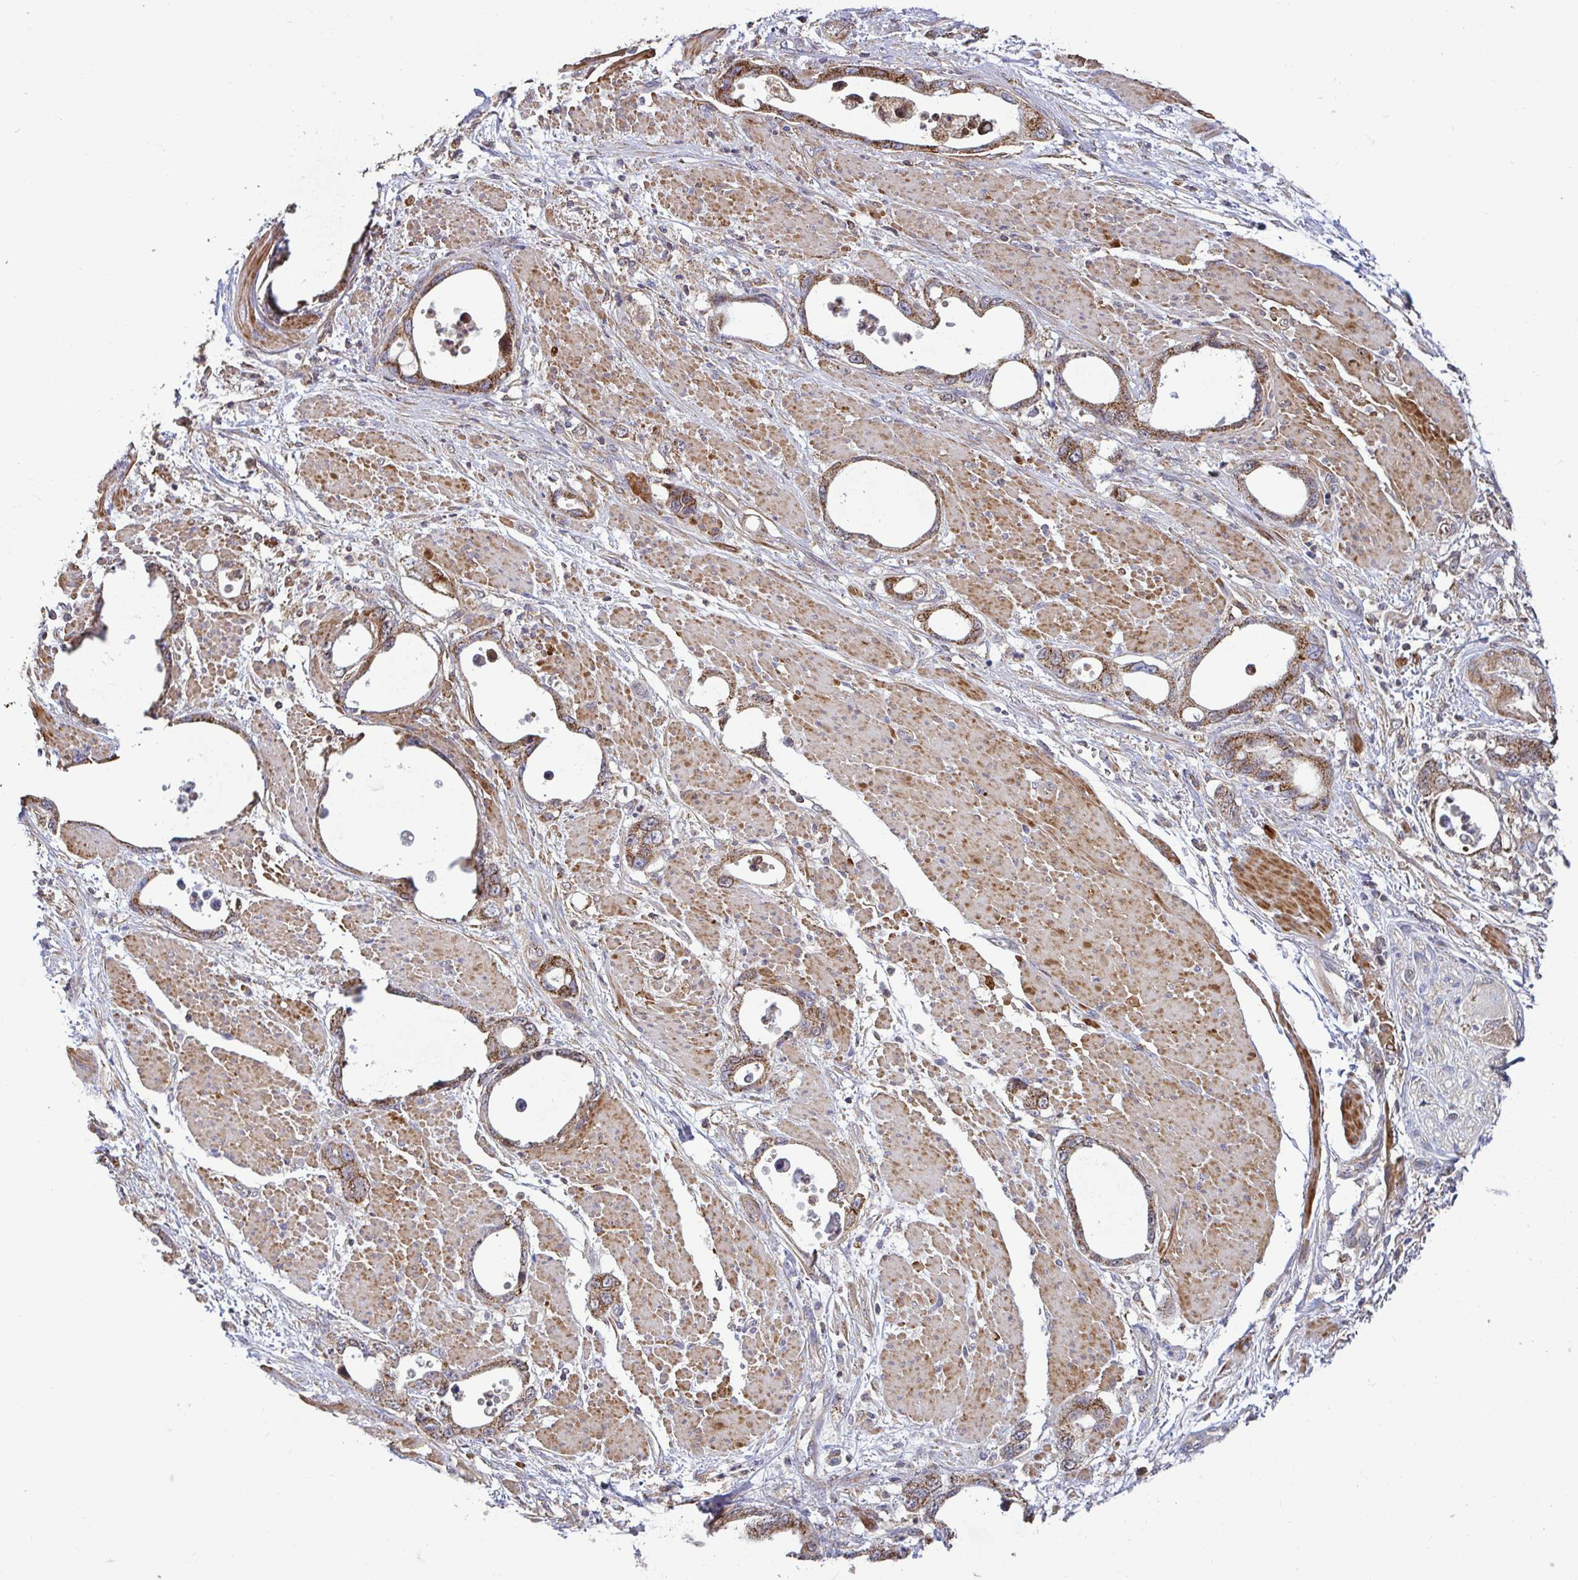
{"staining": {"intensity": "moderate", "quantity": ">75%", "location": "cytoplasmic/membranous"}, "tissue": "stomach cancer", "cell_type": "Tumor cells", "image_type": "cancer", "snomed": [{"axis": "morphology", "description": "Adenocarcinoma, NOS"}, {"axis": "topography", "description": "Stomach, upper"}], "caption": "Moderate cytoplasmic/membranous positivity is present in about >75% of tumor cells in stomach cancer (adenocarcinoma). Immunohistochemistry (ihc) stains the protein of interest in brown and the nuclei are stained blue.", "gene": "SPRY1", "patient": {"sex": "male", "age": 74}}